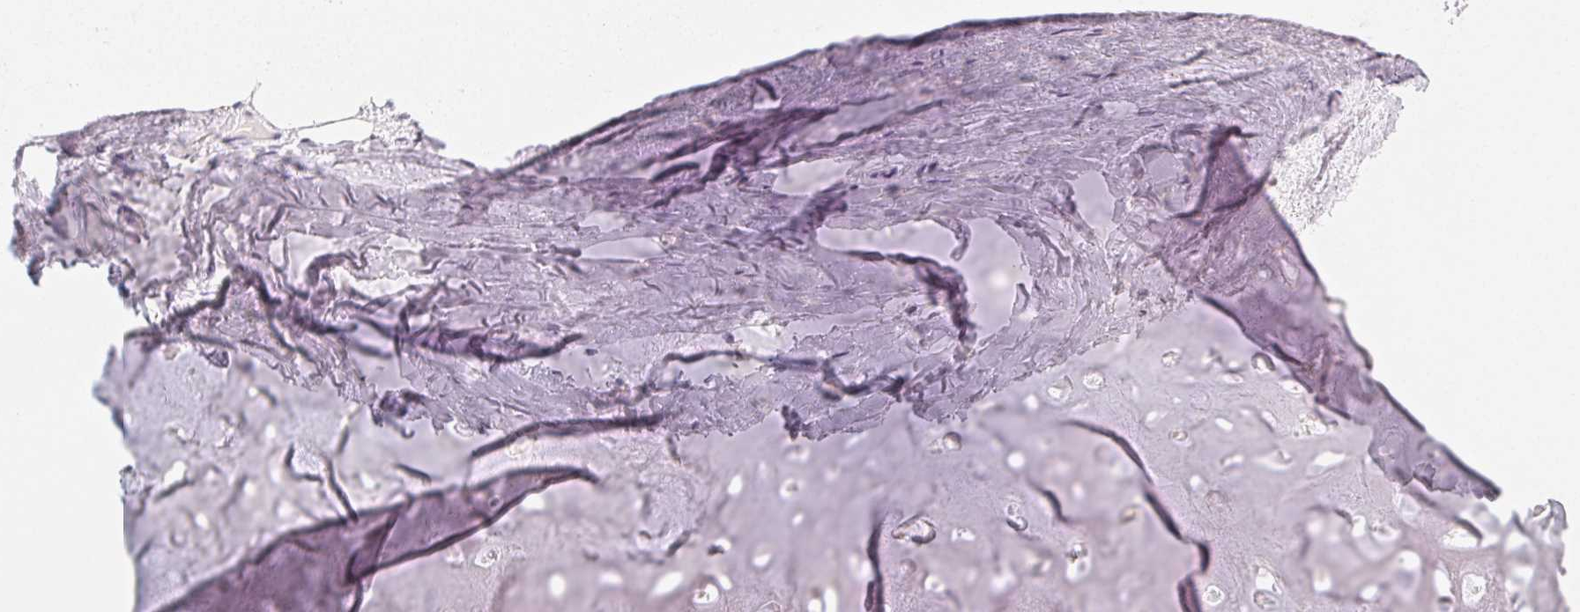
{"staining": {"intensity": "negative", "quantity": "none", "location": "none"}, "tissue": "soft tissue", "cell_type": "Chondrocytes", "image_type": "normal", "snomed": [{"axis": "morphology", "description": "Normal tissue, NOS"}, {"axis": "topography", "description": "Cartilage tissue"}], "caption": "DAB (3,3'-diaminobenzidine) immunohistochemical staining of benign human soft tissue shows no significant staining in chondrocytes. Nuclei are stained in blue.", "gene": "MIOX", "patient": {"sex": "male", "age": 57}}